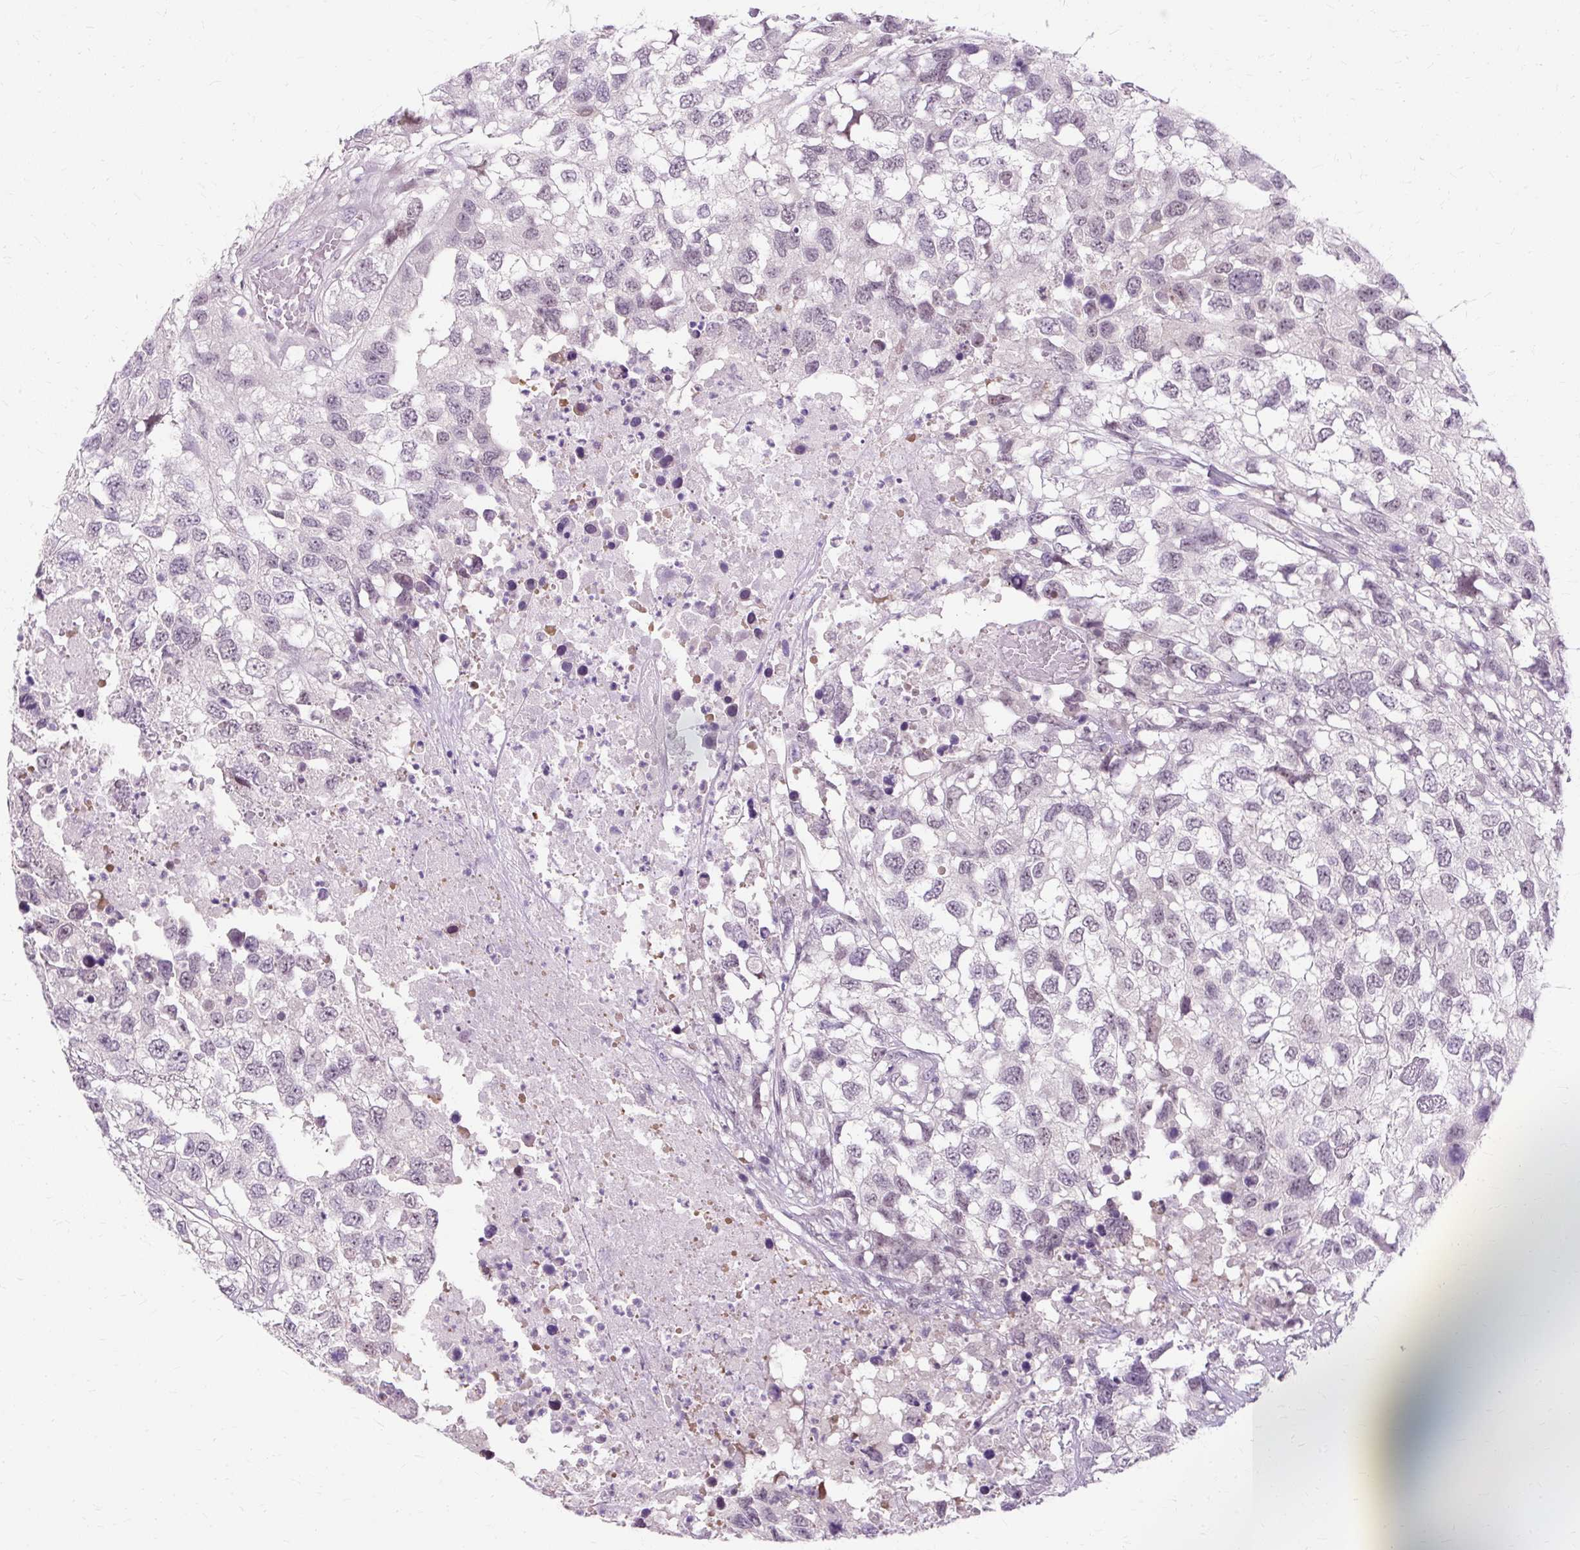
{"staining": {"intensity": "negative", "quantity": "none", "location": "none"}, "tissue": "testis cancer", "cell_type": "Tumor cells", "image_type": "cancer", "snomed": [{"axis": "morphology", "description": "Carcinoma, Embryonal, NOS"}, {"axis": "topography", "description": "Testis"}], "caption": "Immunohistochemistry of testis embryonal carcinoma exhibits no expression in tumor cells.", "gene": "RYBP", "patient": {"sex": "male", "age": 83}}